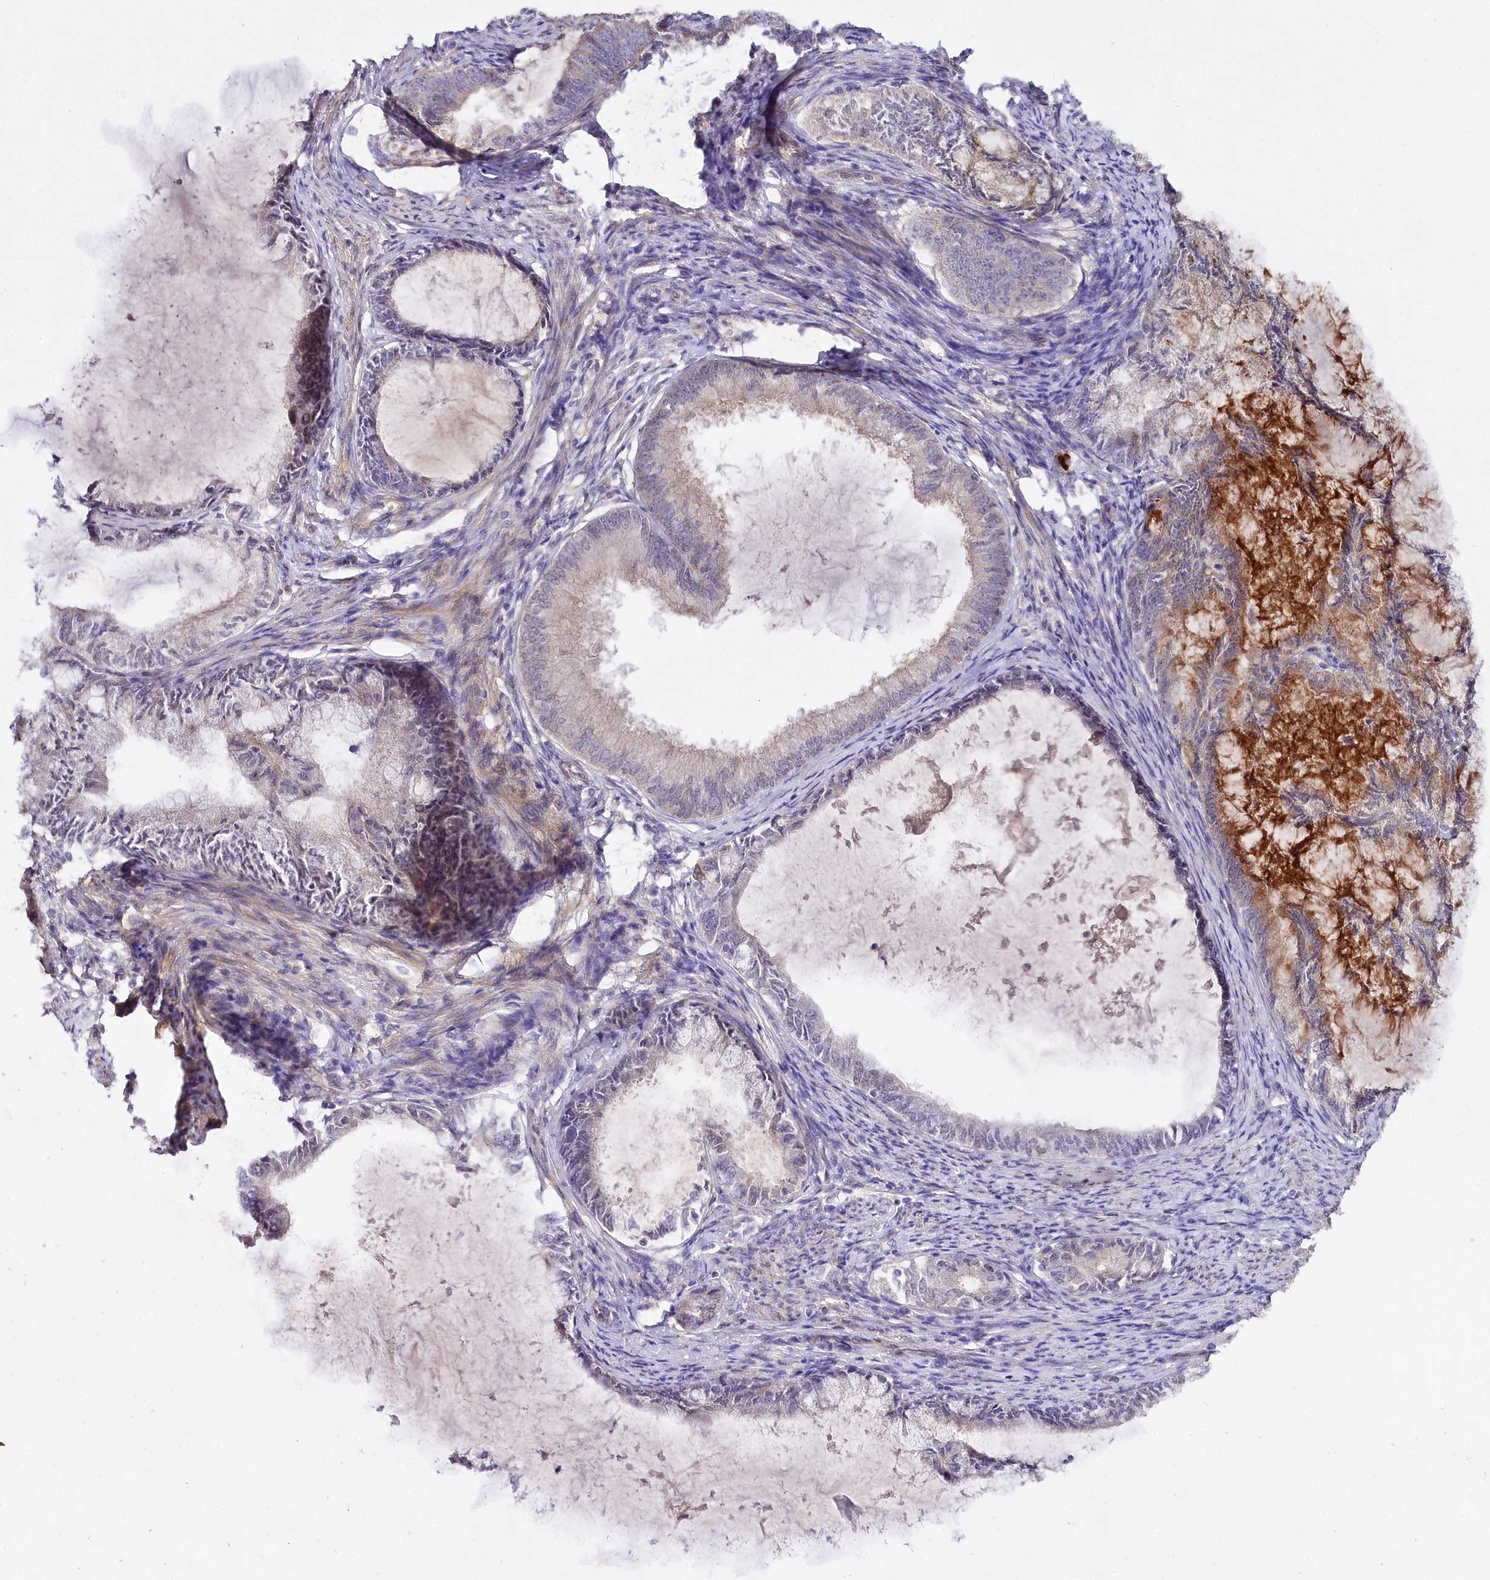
{"staining": {"intensity": "negative", "quantity": "none", "location": "none"}, "tissue": "endometrial cancer", "cell_type": "Tumor cells", "image_type": "cancer", "snomed": [{"axis": "morphology", "description": "Adenocarcinoma, NOS"}, {"axis": "topography", "description": "Endometrium"}], "caption": "Immunohistochemistry (IHC) of human adenocarcinoma (endometrial) displays no positivity in tumor cells.", "gene": "PHLDB1", "patient": {"sex": "female", "age": 86}}